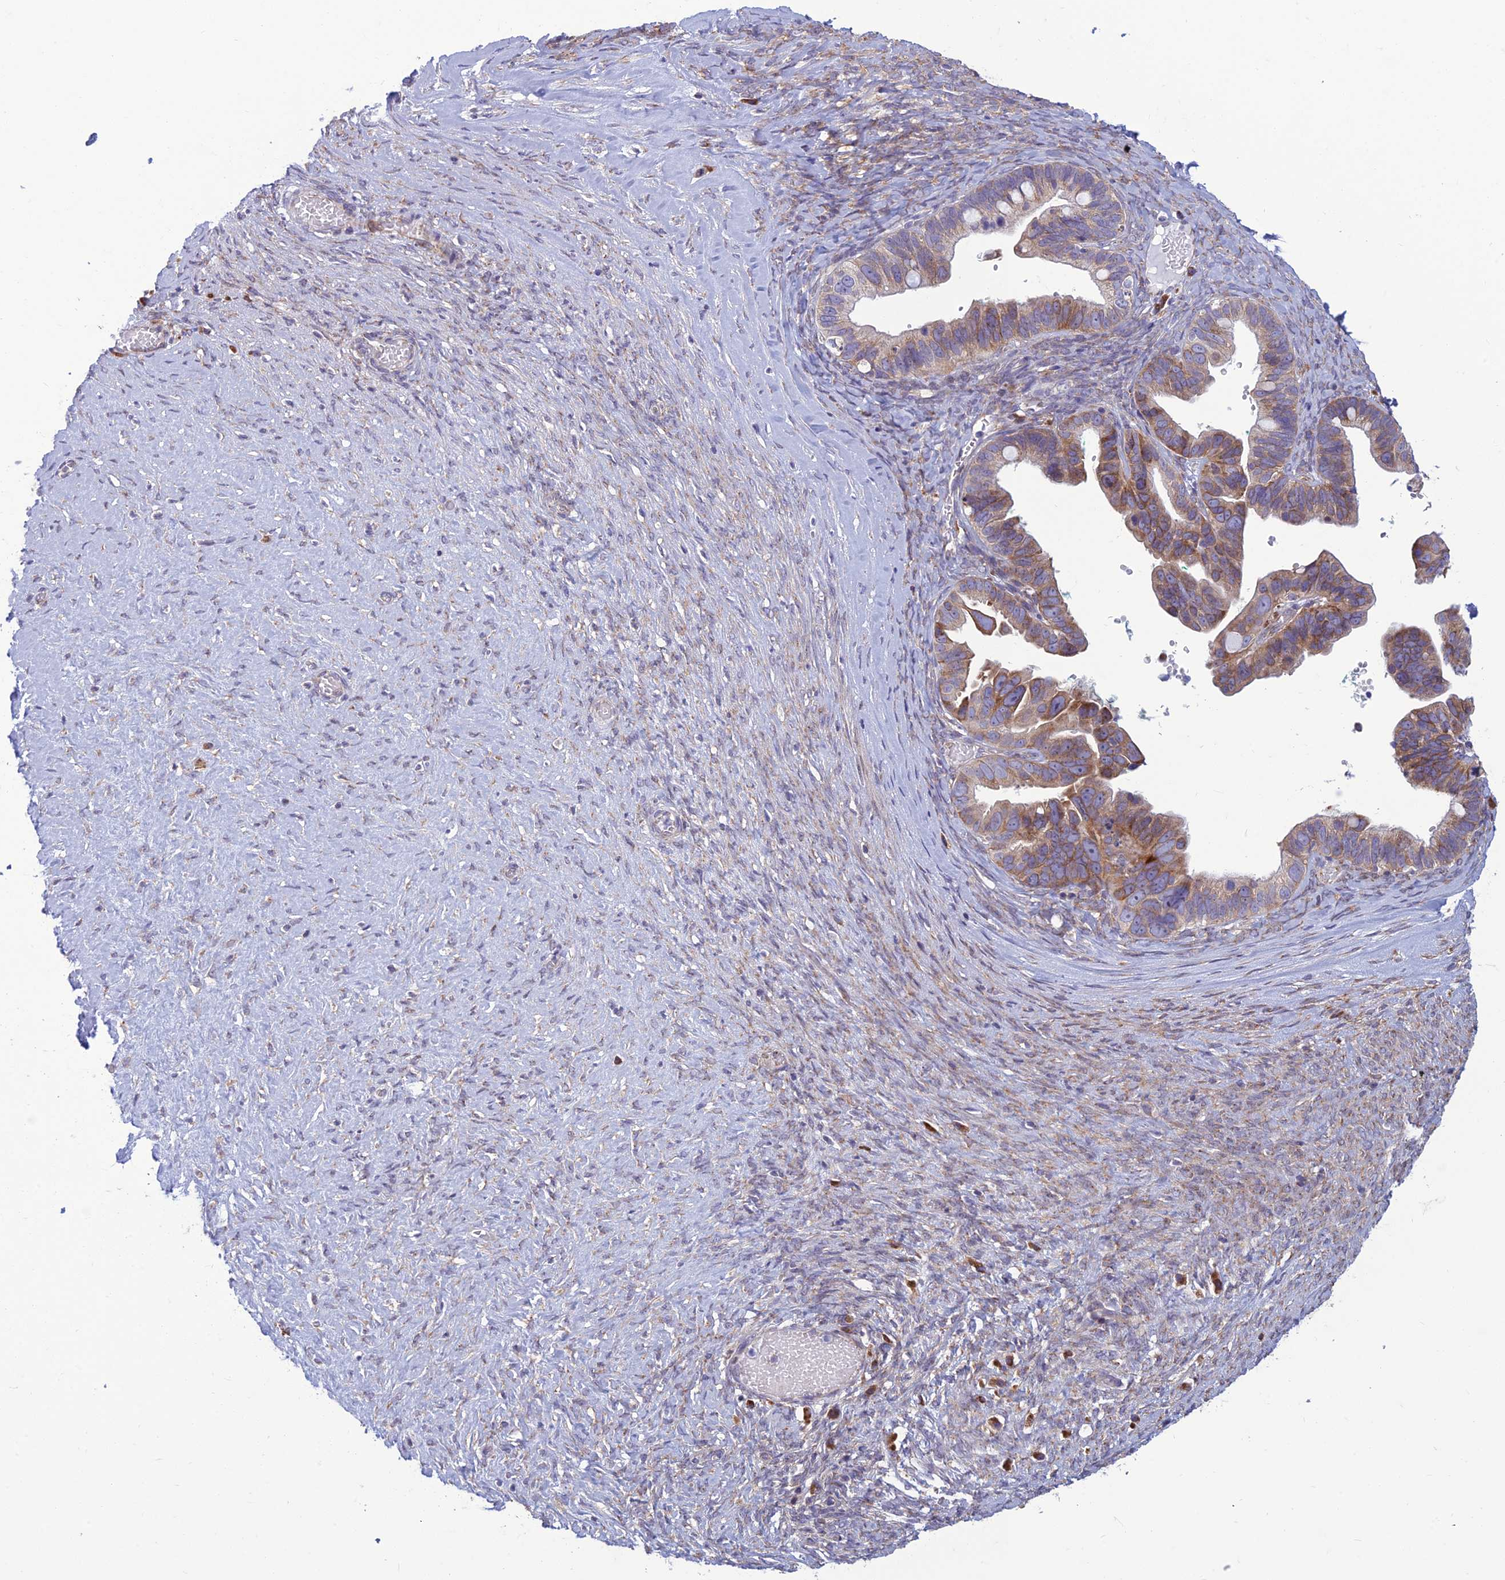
{"staining": {"intensity": "moderate", "quantity": "<25%", "location": "cytoplasmic/membranous"}, "tissue": "ovarian cancer", "cell_type": "Tumor cells", "image_type": "cancer", "snomed": [{"axis": "morphology", "description": "Cystadenocarcinoma, serous, NOS"}, {"axis": "topography", "description": "Ovary"}], "caption": "Human ovarian serous cystadenocarcinoma stained with a protein marker shows moderate staining in tumor cells.", "gene": "RPL17-C18orf32", "patient": {"sex": "female", "age": 56}}